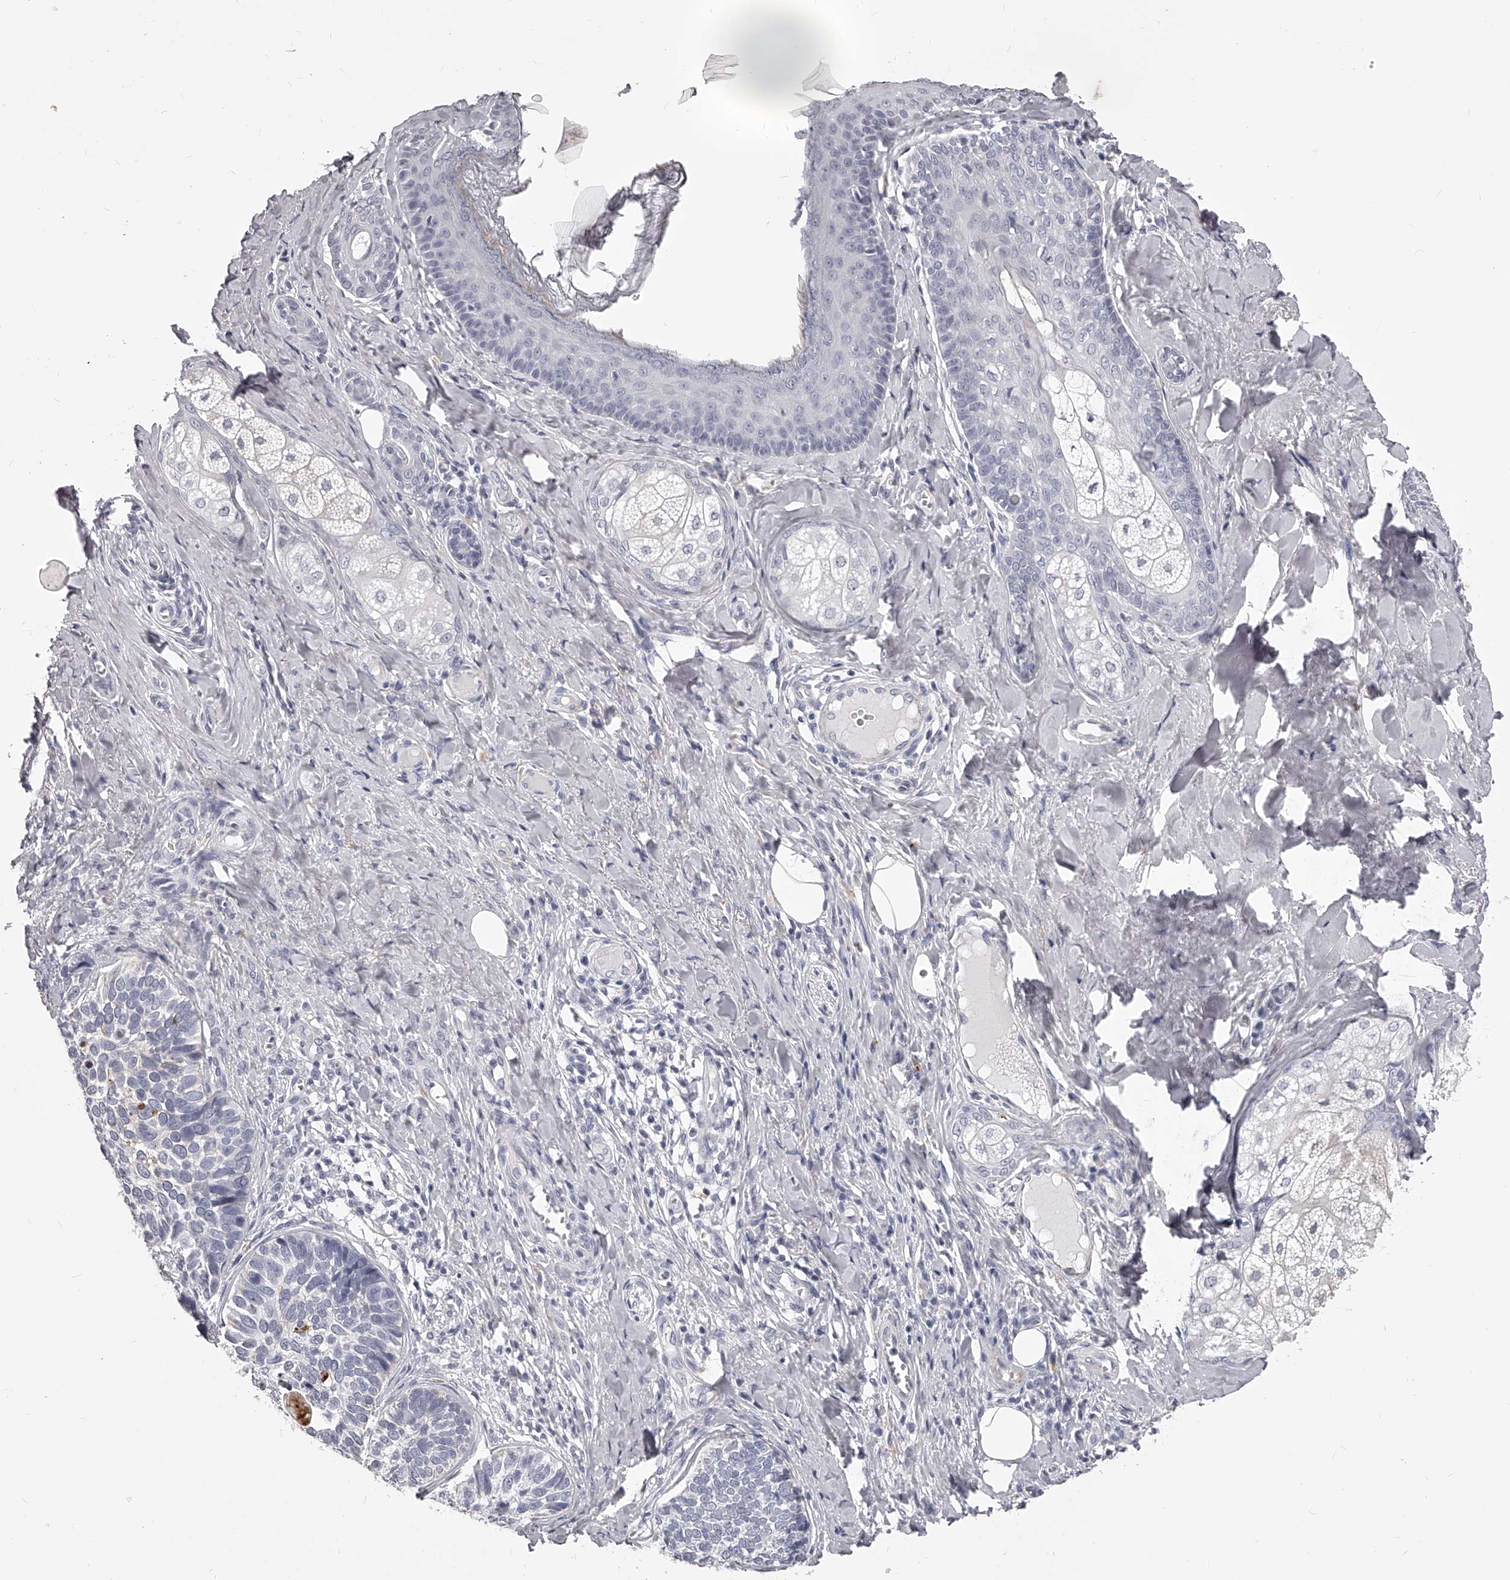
{"staining": {"intensity": "negative", "quantity": "none", "location": "none"}, "tissue": "skin cancer", "cell_type": "Tumor cells", "image_type": "cancer", "snomed": [{"axis": "morphology", "description": "Basal cell carcinoma"}, {"axis": "topography", "description": "Skin"}], "caption": "Tumor cells are negative for protein expression in human skin basal cell carcinoma. Nuclei are stained in blue.", "gene": "DMRT1", "patient": {"sex": "male", "age": 62}}